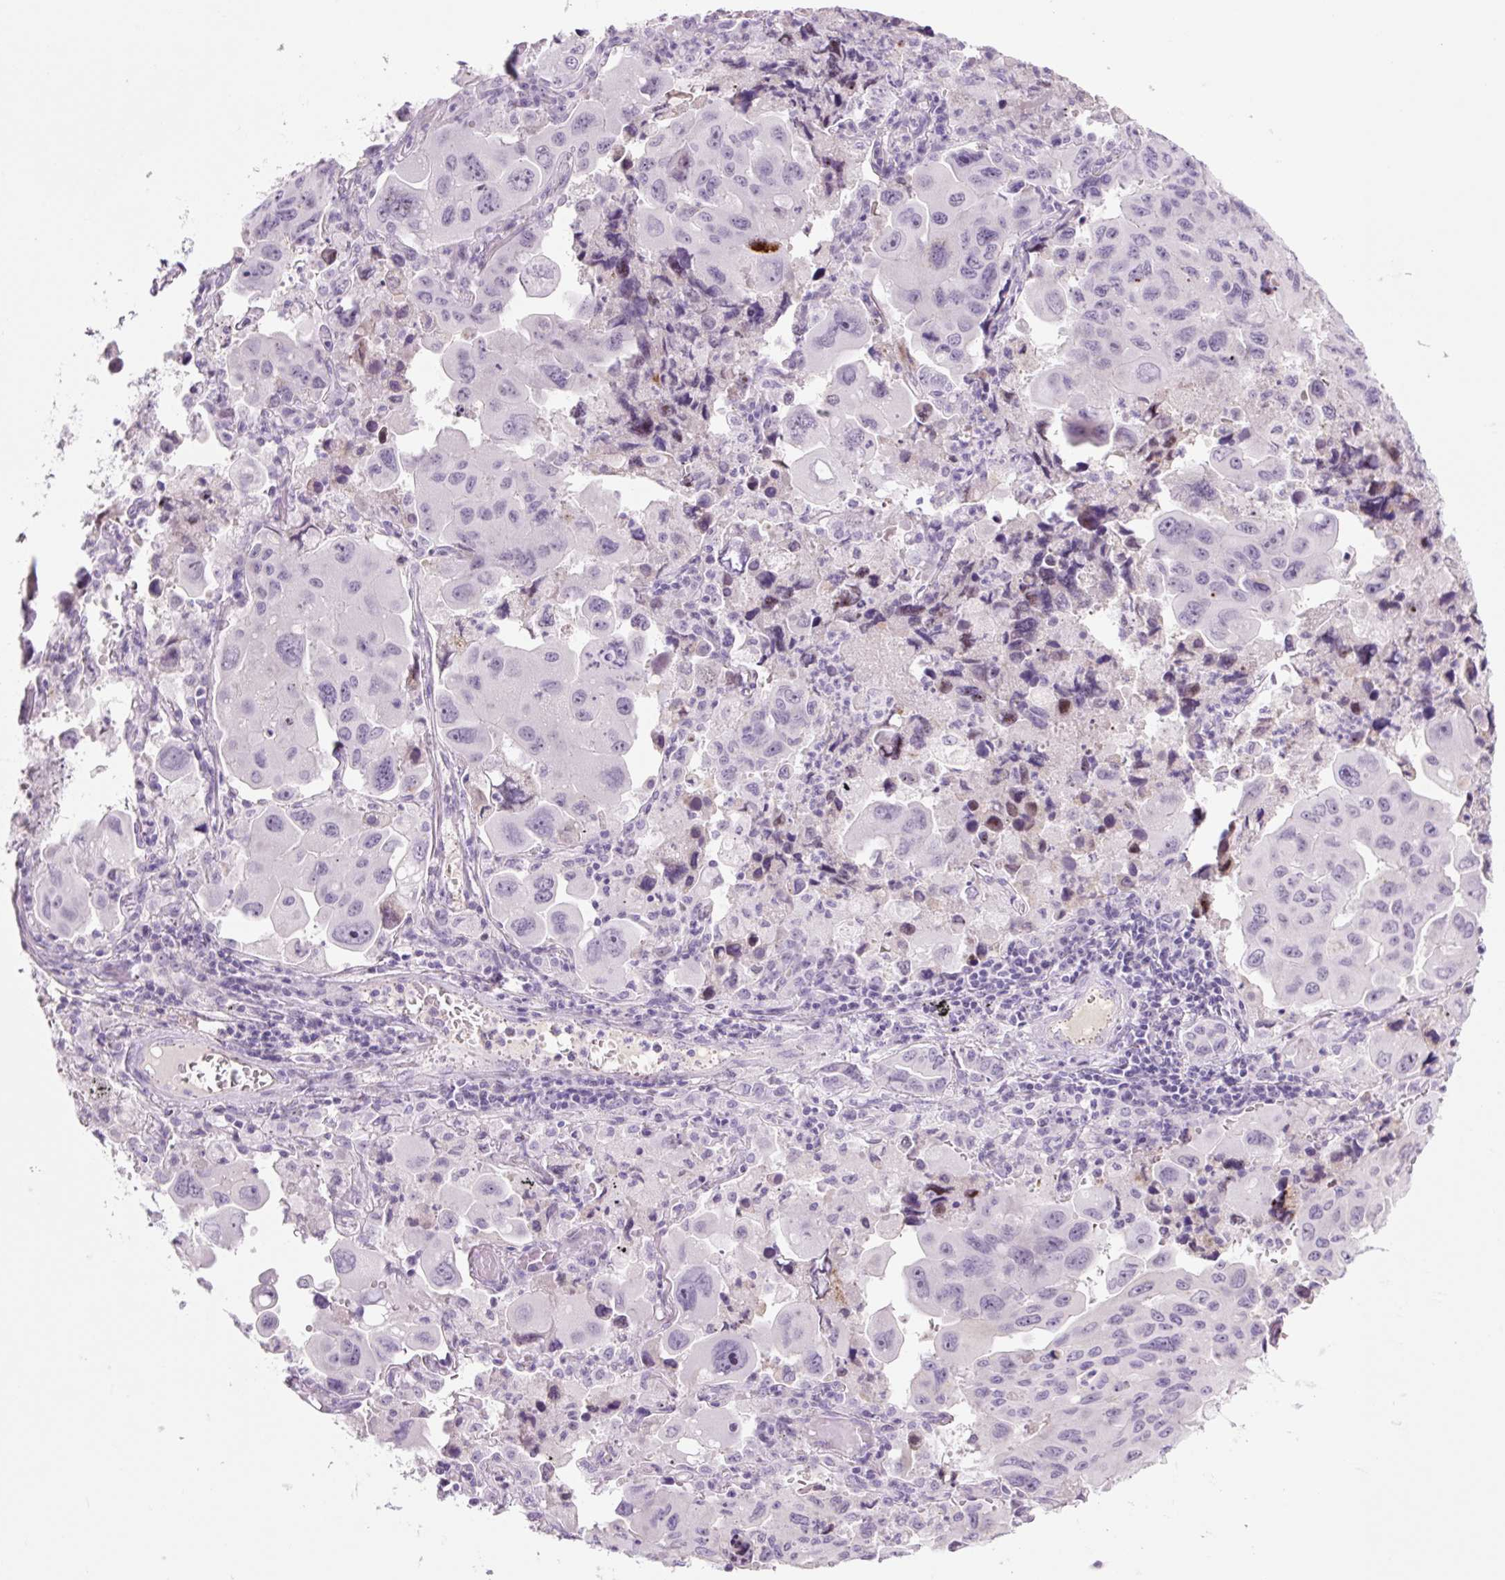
{"staining": {"intensity": "negative", "quantity": "none", "location": "none"}, "tissue": "lung cancer", "cell_type": "Tumor cells", "image_type": "cancer", "snomed": [{"axis": "morphology", "description": "Adenocarcinoma, NOS"}, {"axis": "topography", "description": "Lung"}], "caption": "Tumor cells show no significant staining in adenocarcinoma (lung). (Stains: DAB IHC with hematoxylin counter stain, Microscopy: brightfield microscopy at high magnification).", "gene": "PRM1", "patient": {"sex": "male", "age": 64}}